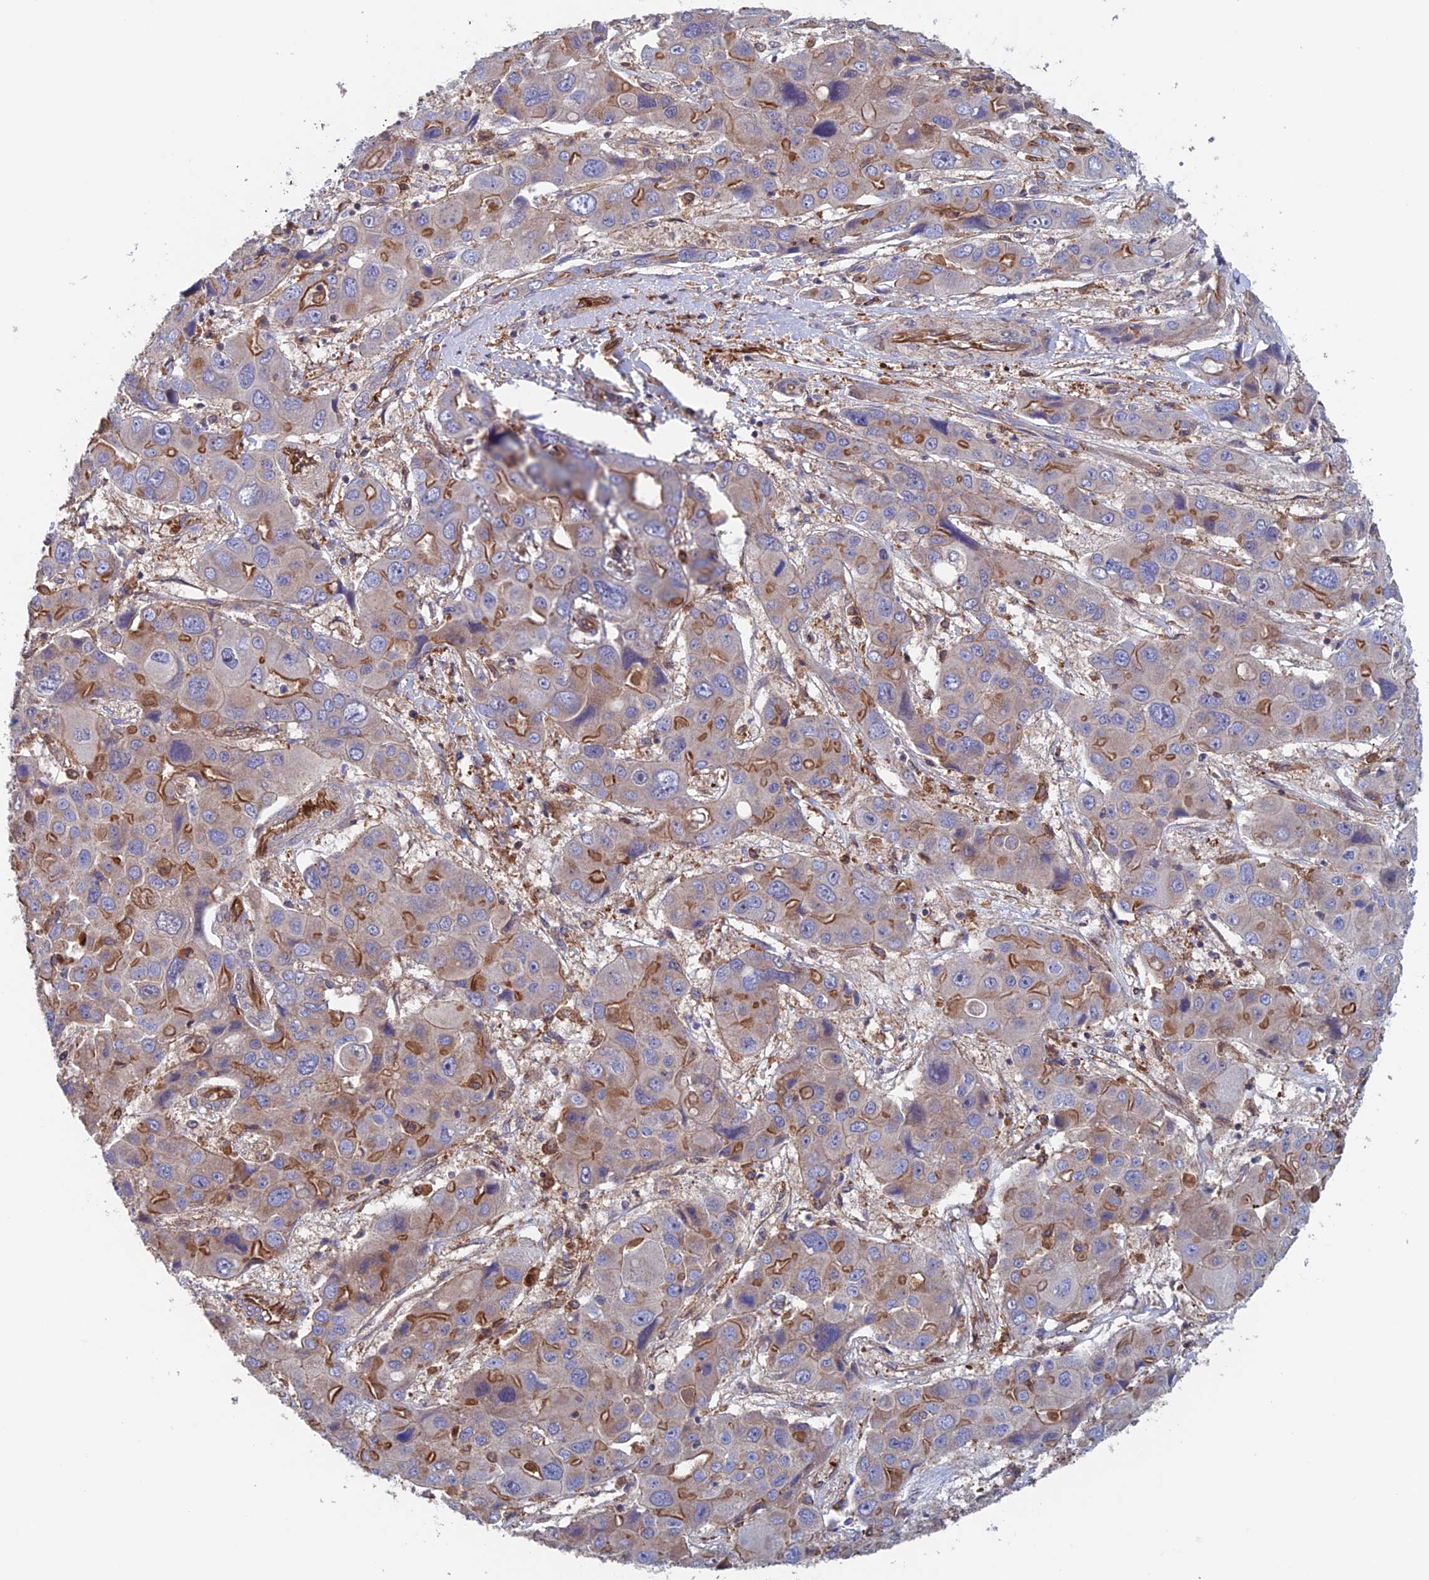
{"staining": {"intensity": "moderate", "quantity": "<25%", "location": "cytoplasmic/membranous"}, "tissue": "liver cancer", "cell_type": "Tumor cells", "image_type": "cancer", "snomed": [{"axis": "morphology", "description": "Cholangiocarcinoma"}, {"axis": "topography", "description": "Liver"}], "caption": "A high-resolution micrograph shows immunohistochemistry staining of liver cholangiocarcinoma, which shows moderate cytoplasmic/membranous expression in about <25% of tumor cells.", "gene": "NUDT16L1", "patient": {"sex": "male", "age": 67}}